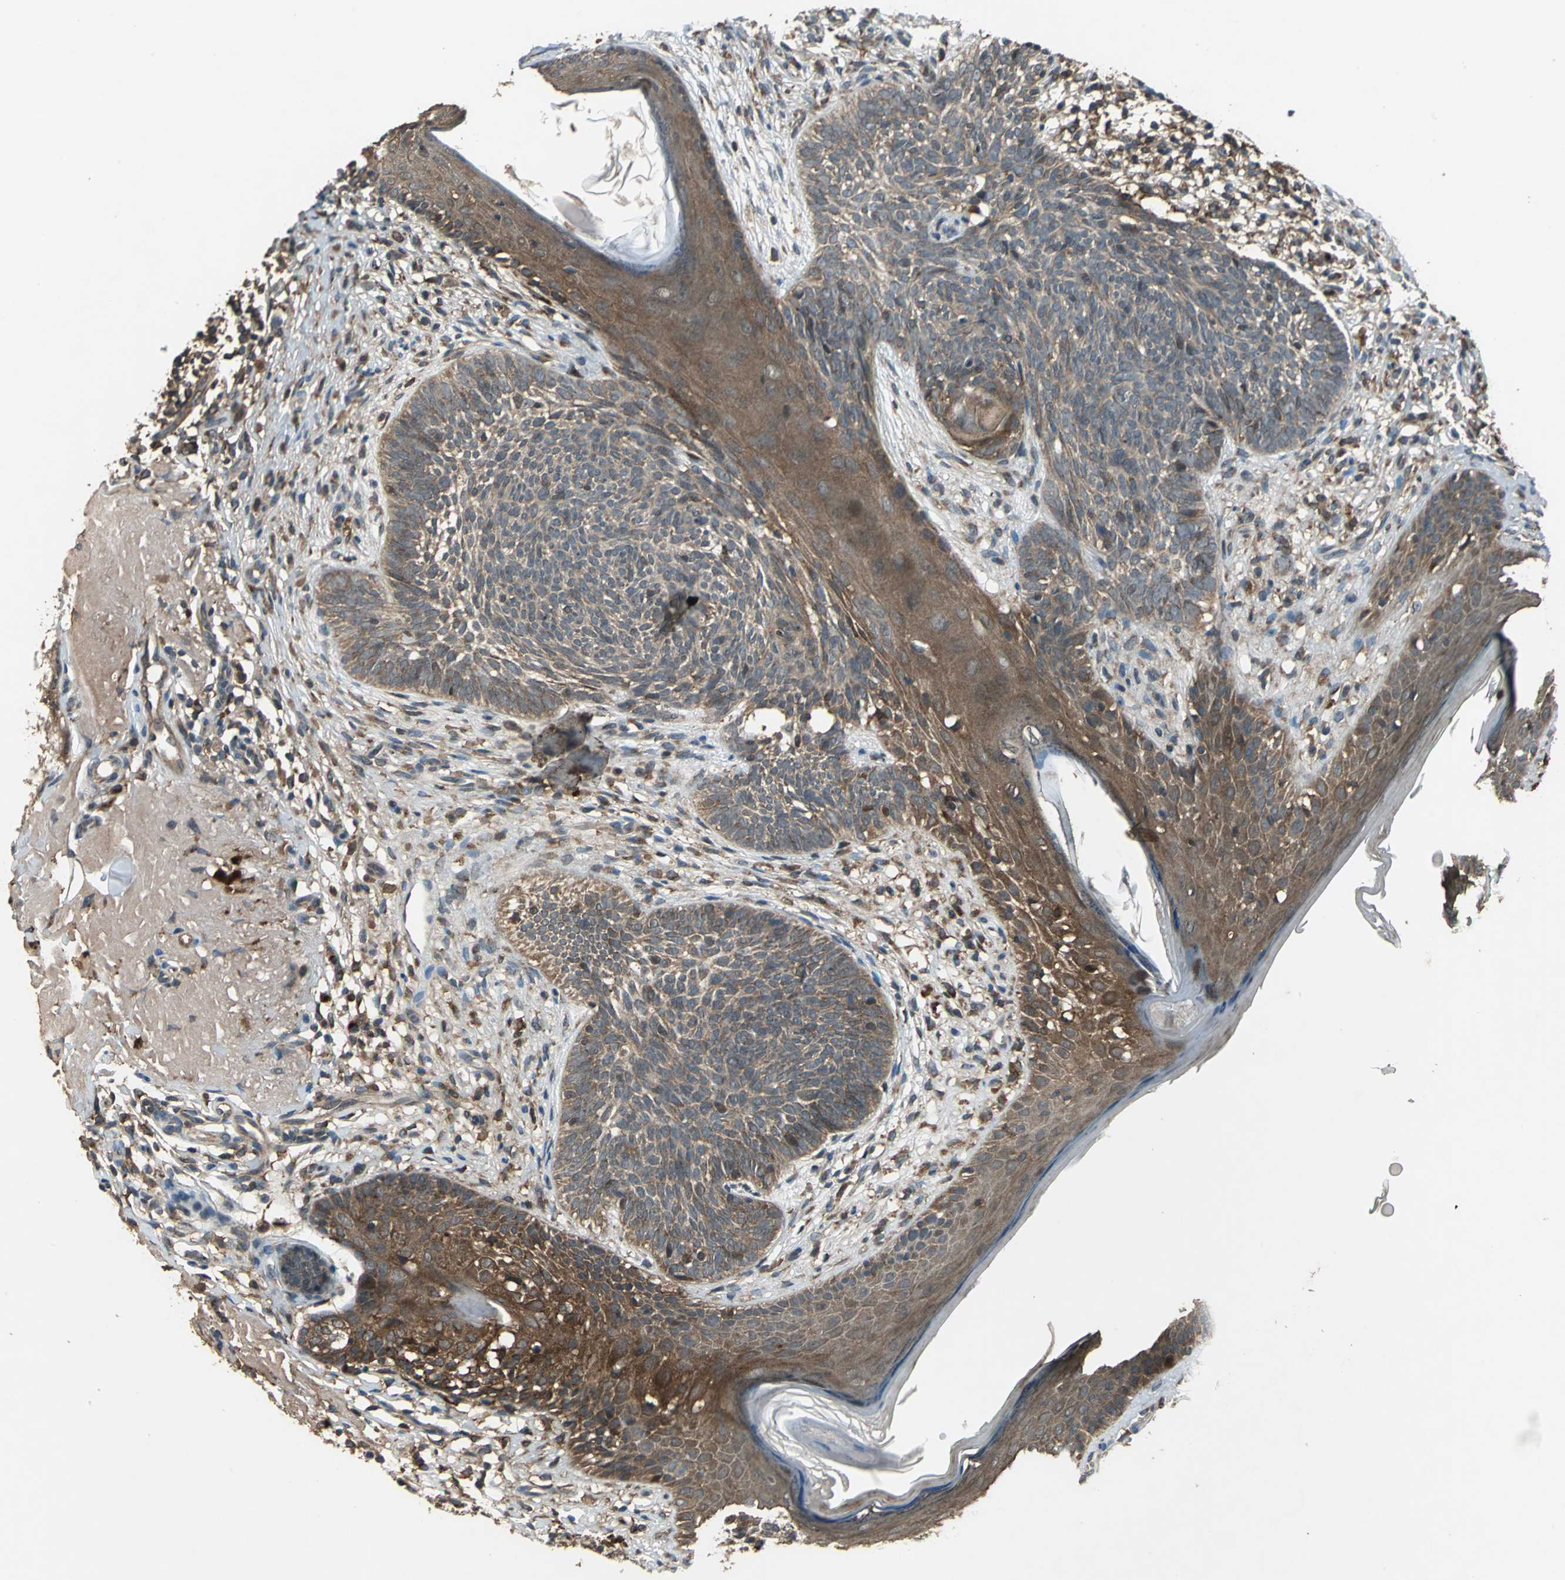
{"staining": {"intensity": "moderate", "quantity": ">75%", "location": "cytoplasmic/membranous"}, "tissue": "skin cancer", "cell_type": "Tumor cells", "image_type": "cancer", "snomed": [{"axis": "morphology", "description": "Basal cell carcinoma"}, {"axis": "topography", "description": "Skin"}], "caption": "Tumor cells display medium levels of moderate cytoplasmic/membranous staining in about >75% of cells in human skin basal cell carcinoma.", "gene": "NFKBIE", "patient": {"sex": "male", "age": 74}}